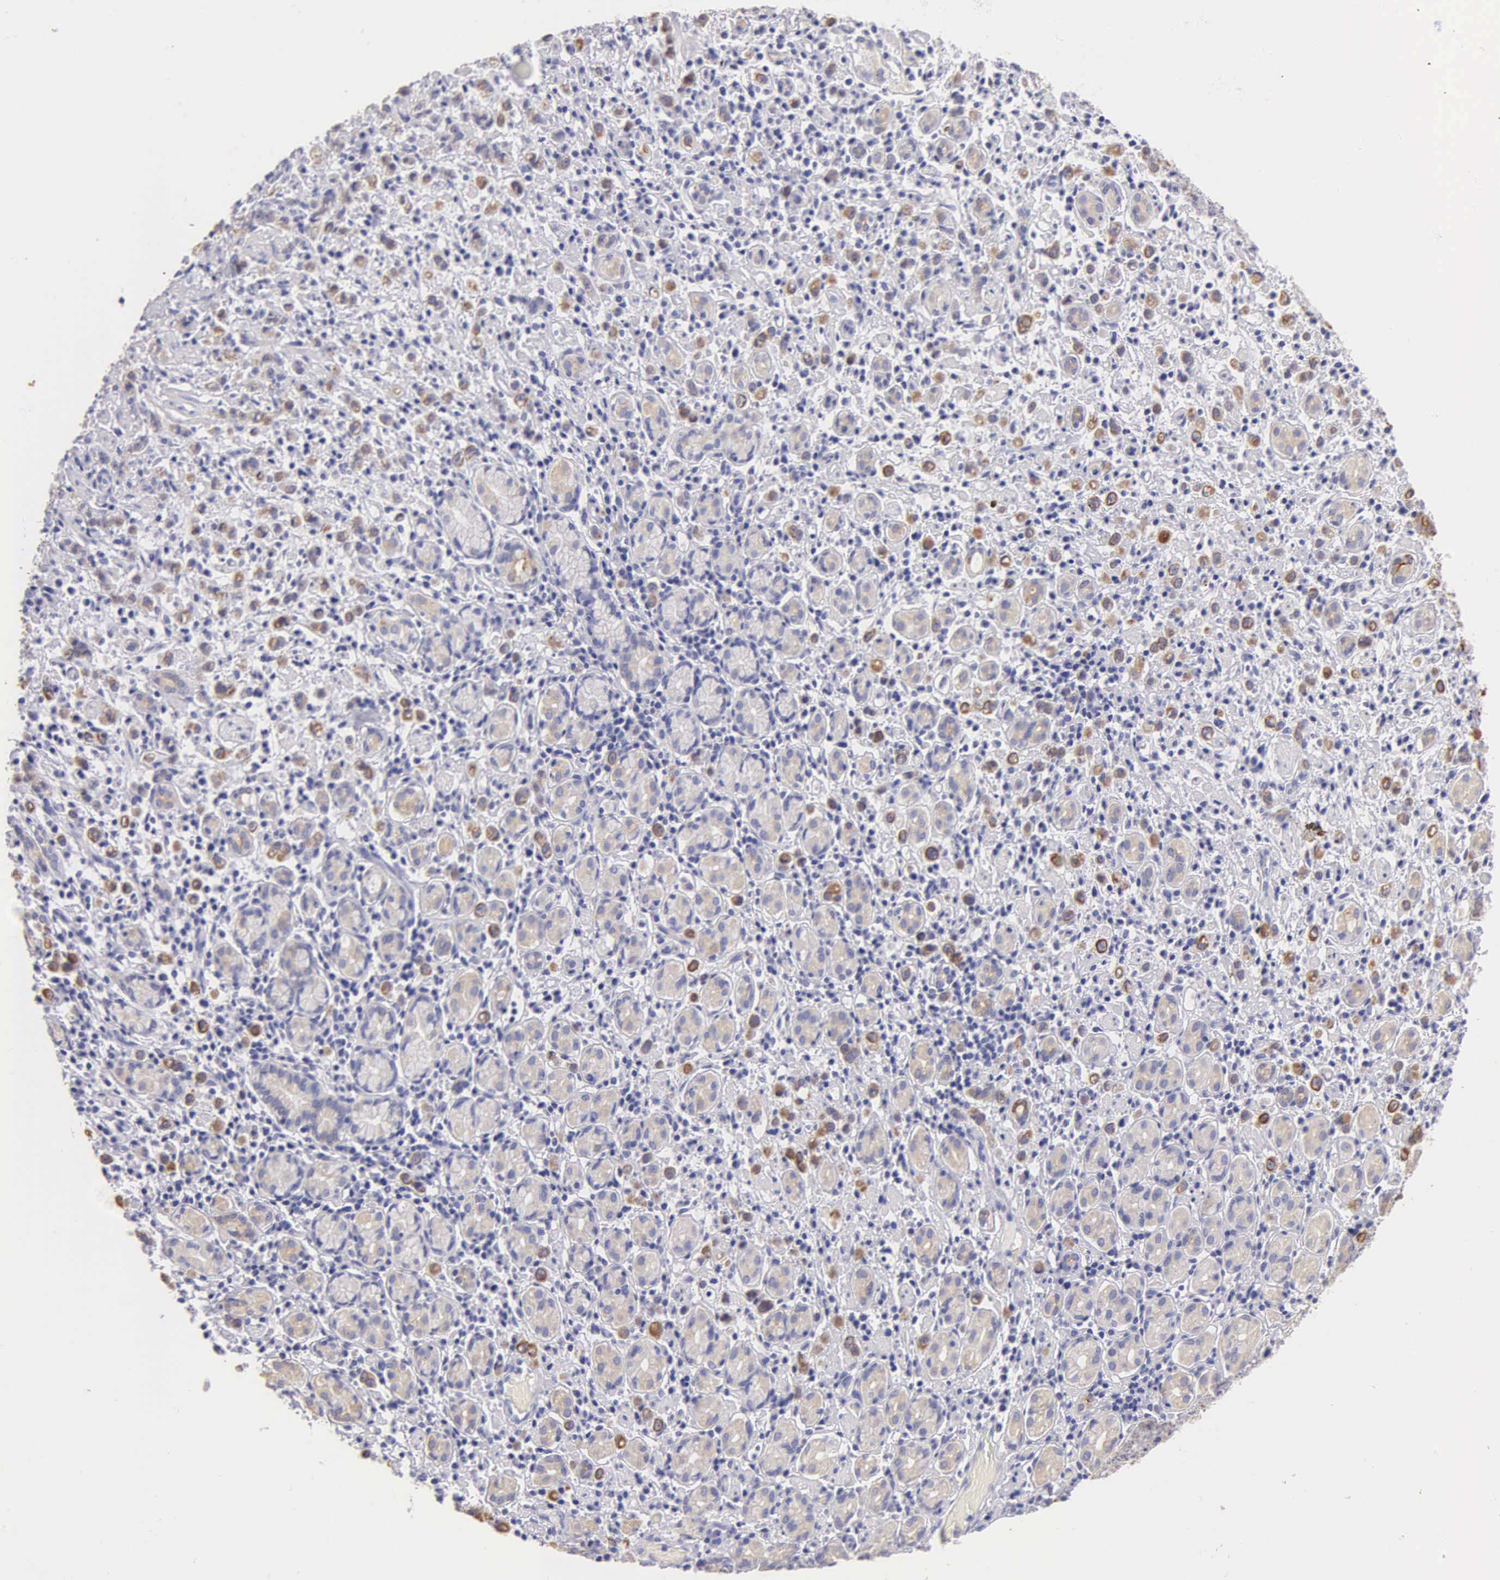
{"staining": {"intensity": "weak", "quantity": "<25%", "location": "cytoplasmic/membranous"}, "tissue": "stomach cancer", "cell_type": "Tumor cells", "image_type": "cancer", "snomed": [{"axis": "morphology", "description": "Adenocarcinoma, NOS"}, {"axis": "topography", "description": "Stomach, lower"}], "caption": "Protein analysis of stomach adenocarcinoma demonstrates no significant expression in tumor cells.", "gene": "KRT17", "patient": {"sex": "male", "age": 88}}